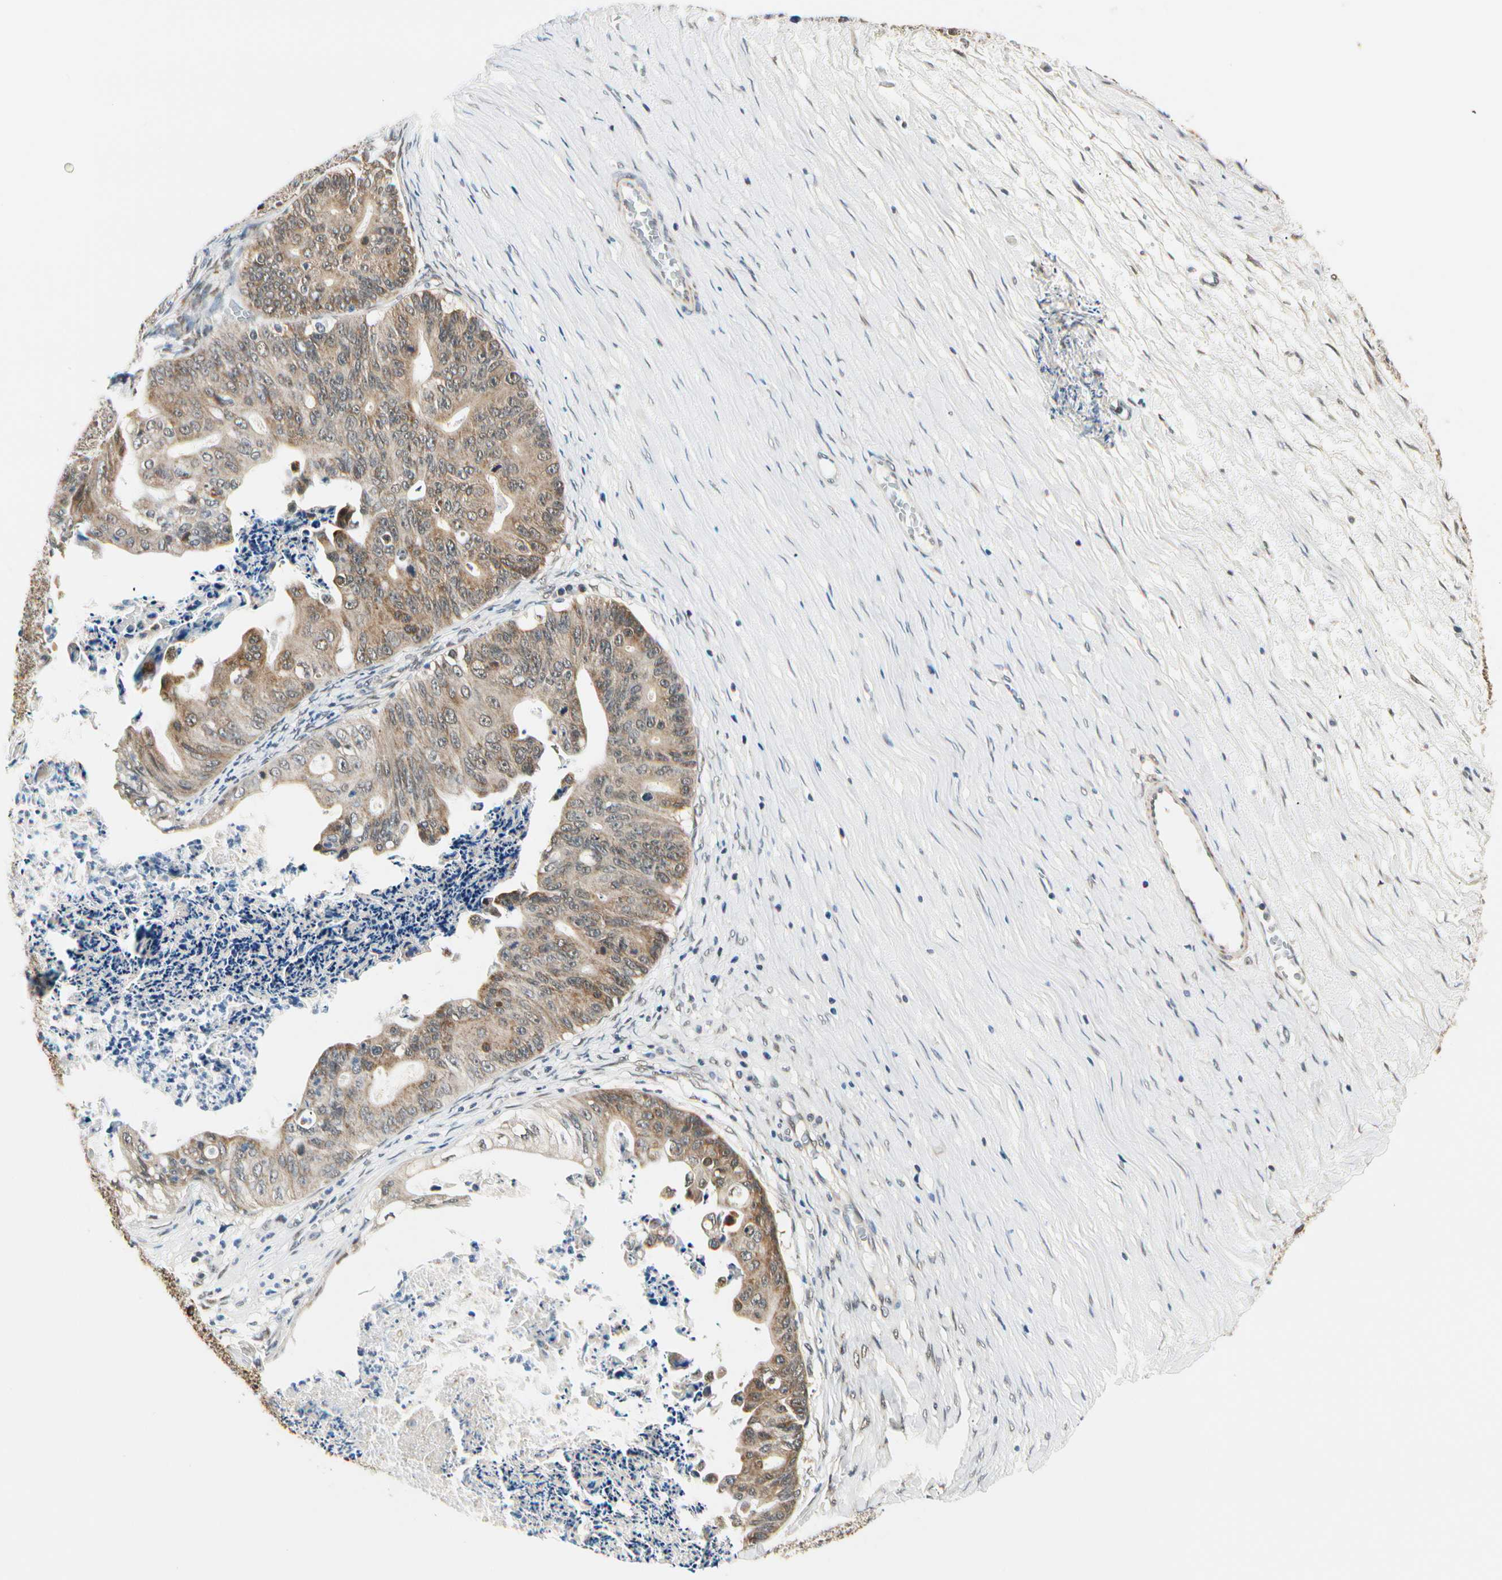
{"staining": {"intensity": "moderate", "quantity": ">75%", "location": "cytoplasmic/membranous"}, "tissue": "ovarian cancer", "cell_type": "Tumor cells", "image_type": "cancer", "snomed": [{"axis": "morphology", "description": "Cystadenocarcinoma, mucinous, NOS"}, {"axis": "topography", "description": "Ovary"}], "caption": "Tumor cells display medium levels of moderate cytoplasmic/membranous staining in approximately >75% of cells in ovarian cancer (mucinous cystadenocarcinoma). Nuclei are stained in blue.", "gene": "PDK2", "patient": {"sex": "female", "age": 37}}